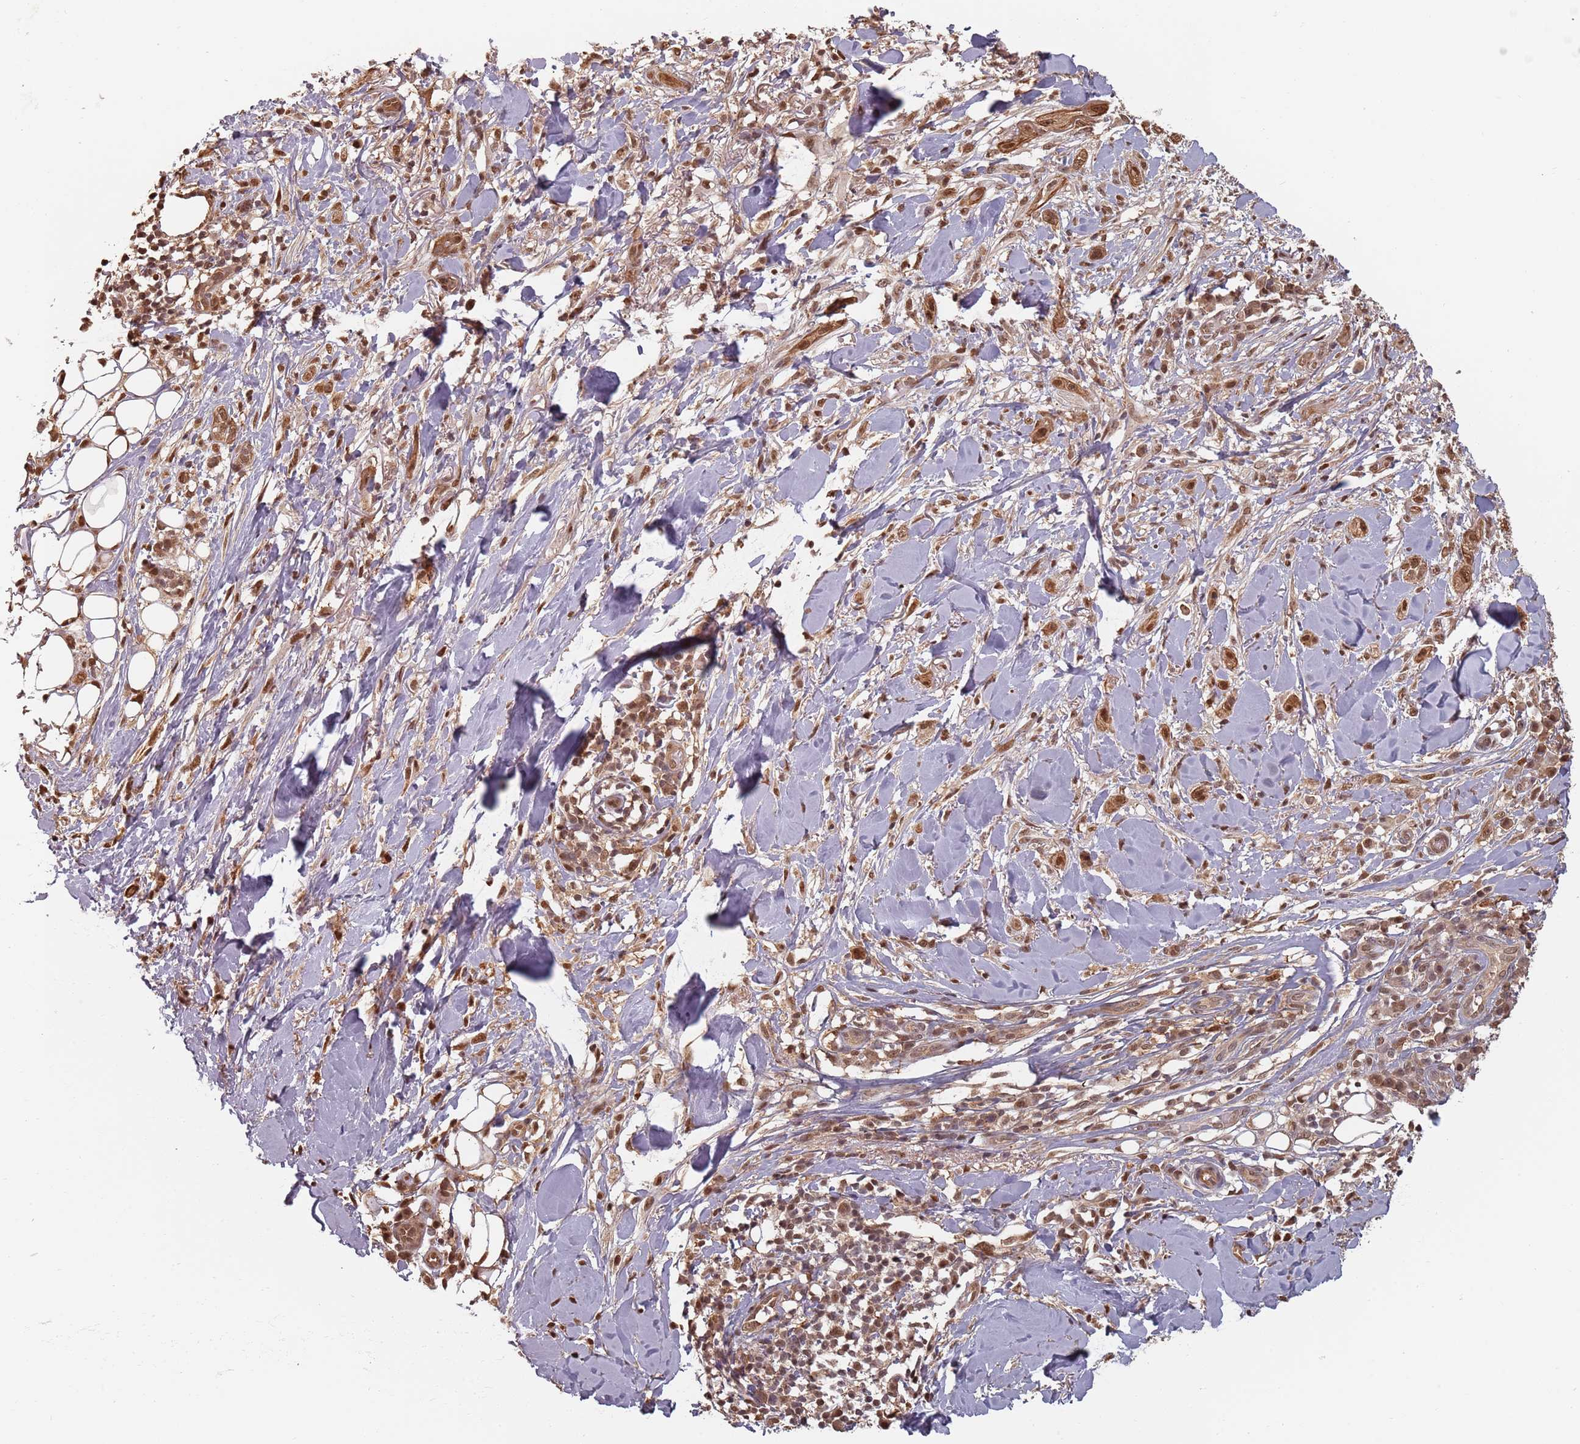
{"staining": {"intensity": "moderate", "quantity": ">75%", "location": "cytoplasmic/membranous,nuclear"}, "tissue": "skin cancer", "cell_type": "Tumor cells", "image_type": "cancer", "snomed": [{"axis": "morphology", "description": "Basal cell carcinoma"}, {"axis": "topography", "description": "Skin"}], "caption": "Immunohistochemistry of skin basal cell carcinoma exhibits medium levels of moderate cytoplasmic/membranous and nuclear staining in approximately >75% of tumor cells.", "gene": "PLSCR5", "patient": {"sex": "male", "age": 72}}